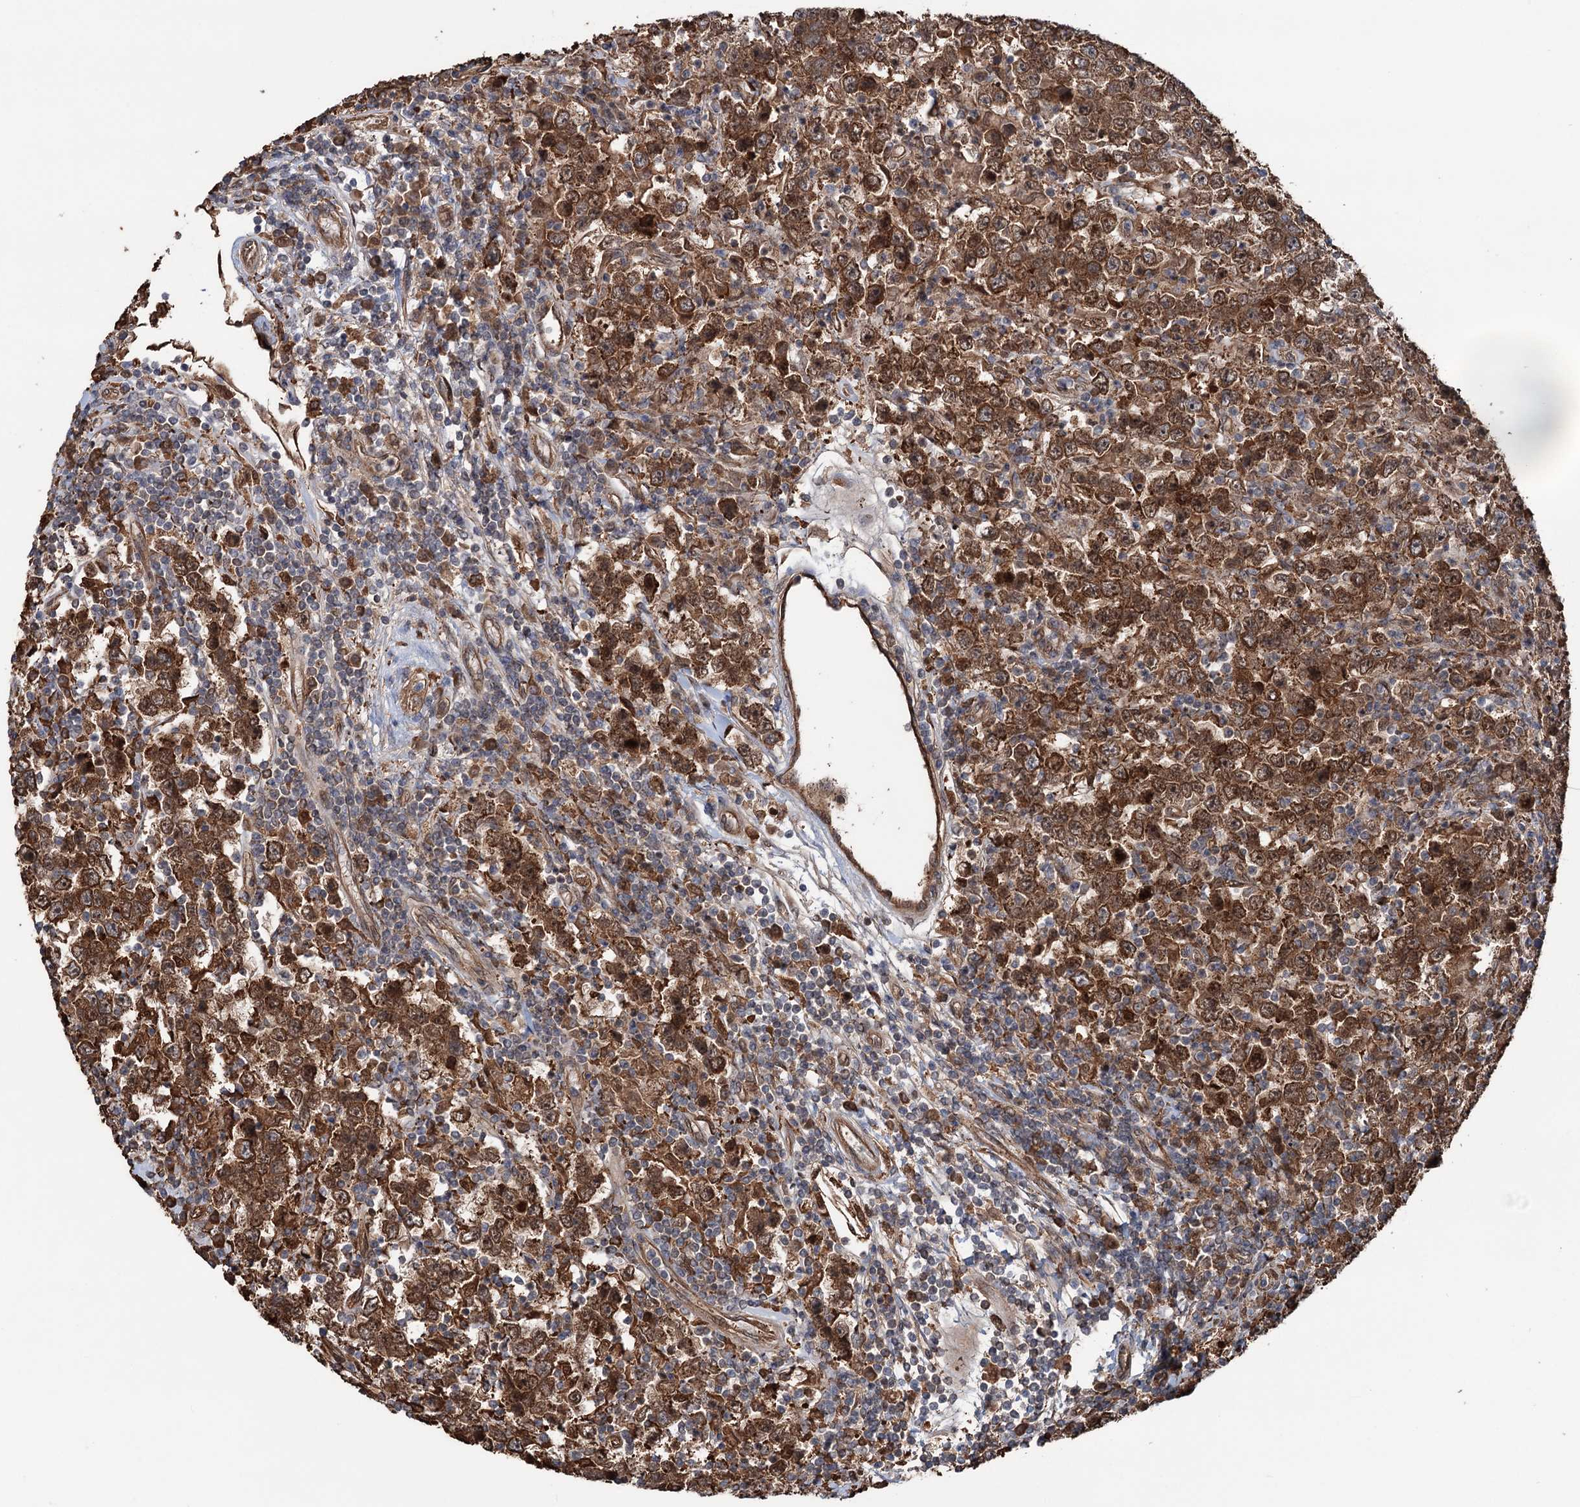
{"staining": {"intensity": "strong", "quantity": ">75%", "location": "cytoplasmic/membranous"}, "tissue": "testis cancer", "cell_type": "Tumor cells", "image_type": "cancer", "snomed": [{"axis": "morphology", "description": "Normal tissue, NOS"}, {"axis": "morphology", "description": "Urothelial carcinoma, High grade"}, {"axis": "morphology", "description": "Seminoma, NOS"}, {"axis": "morphology", "description": "Carcinoma, Embryonal, NOS"}, {"axis": "topography", "description": "Urinary bladder"}, {"axis": "topography", "description": "Testis"}], "caption": "This histopathology image demonstrates testis cancer (seminoma) stained with immunohistochemistry to label a protein in brown. The cytoplasmic/membranous of tumor cells show strong positivity for the protein. Nuclei are counter-stained blue.", "gene": "NCAPD2", "patient": {"sex": "male", "age": 41}}